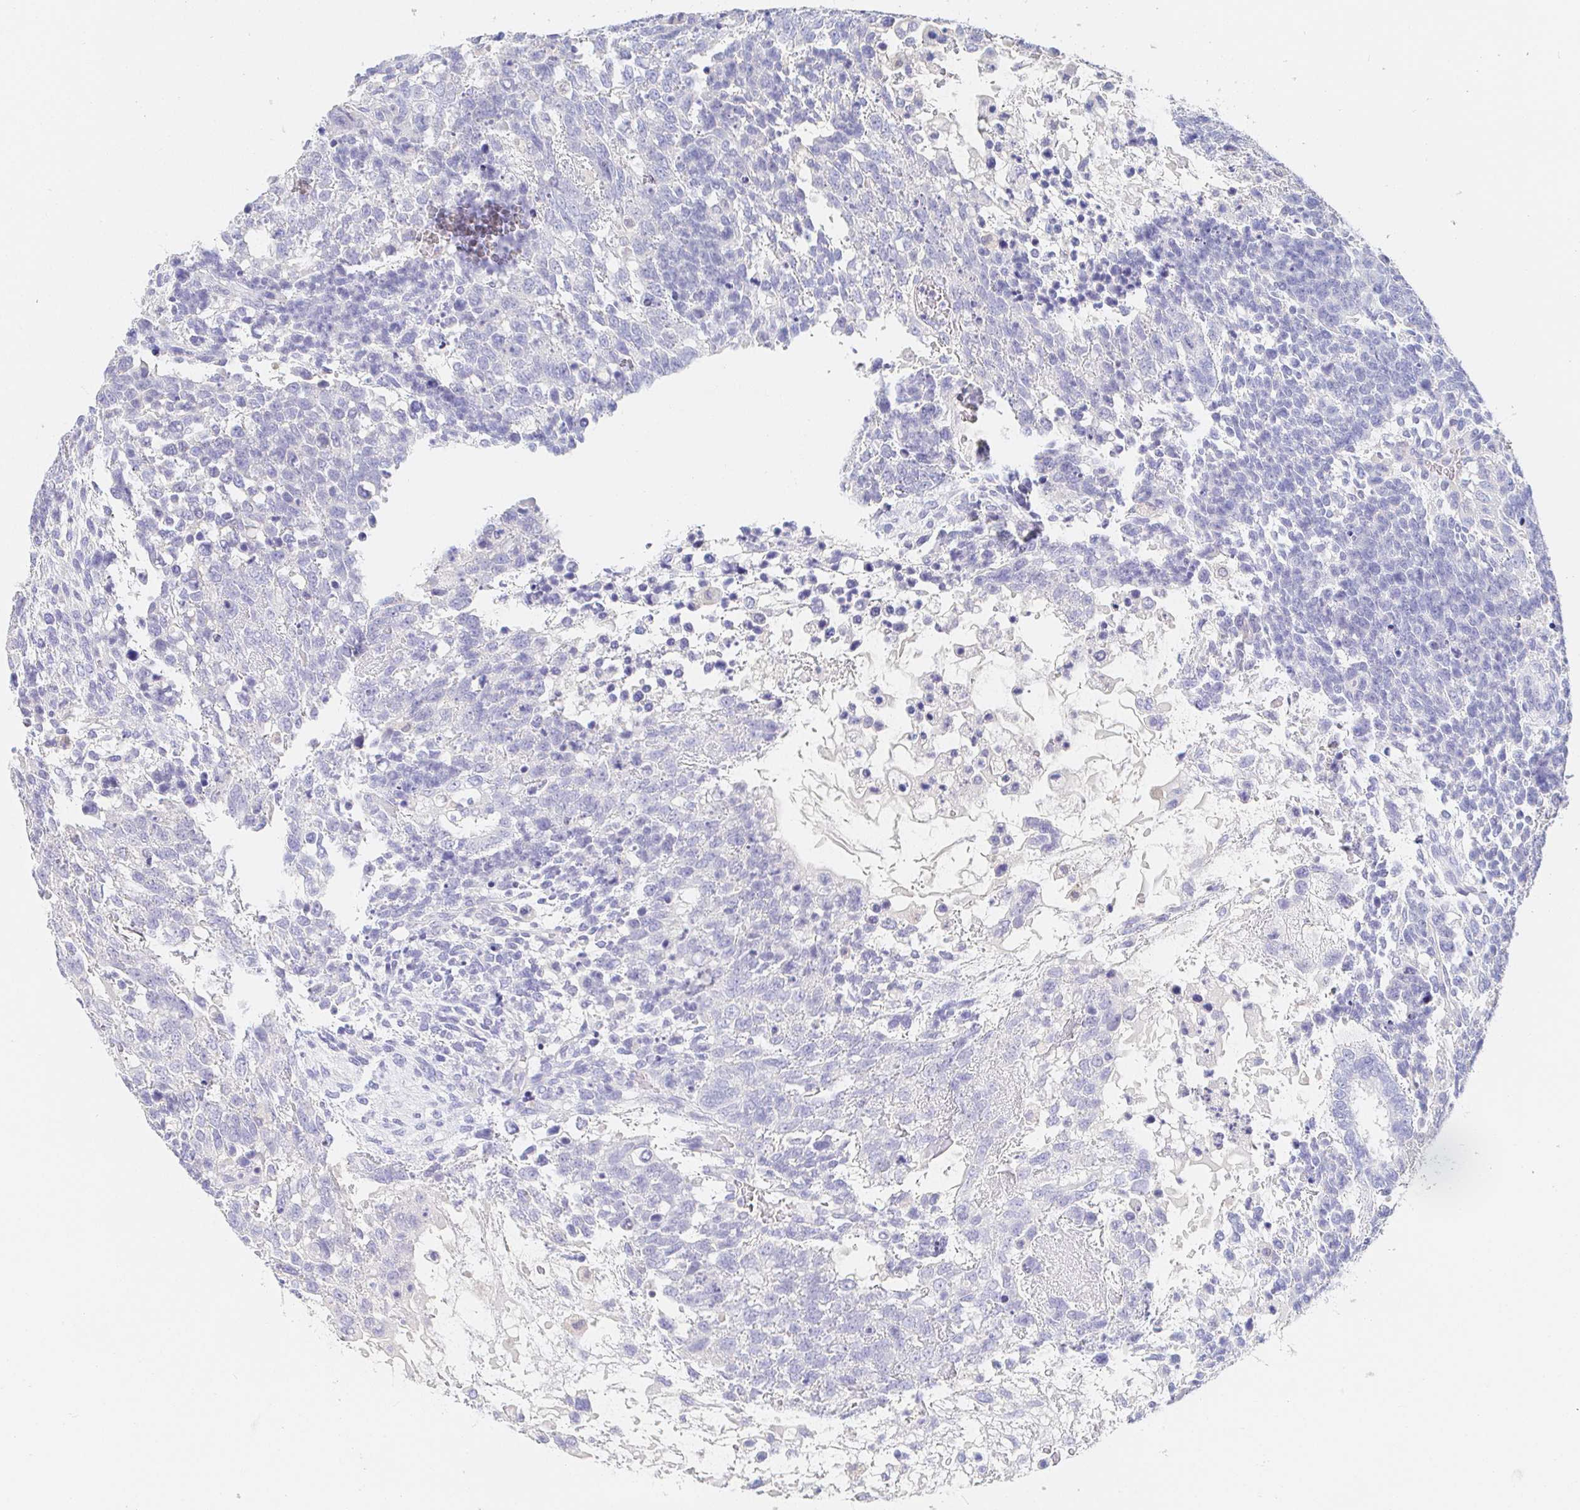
{"staining": {"intensity": "negative", "quantity": "none", "location": "none"}, "tissue": "testis cancer", "cell_type": "Tumor cells", "image_type": "cancer", "snomed": [{"axis": "morphology", "description": "Carcinoma, Embryonal, NOS"}, {"axis": "topography", "description": "Testis"}], "caption": "The micrograph demonstrates no significant expression in tumor cells of testis cancer.", "gene": "PDE6B", "patient": {"sex": "male", "age": 23}}